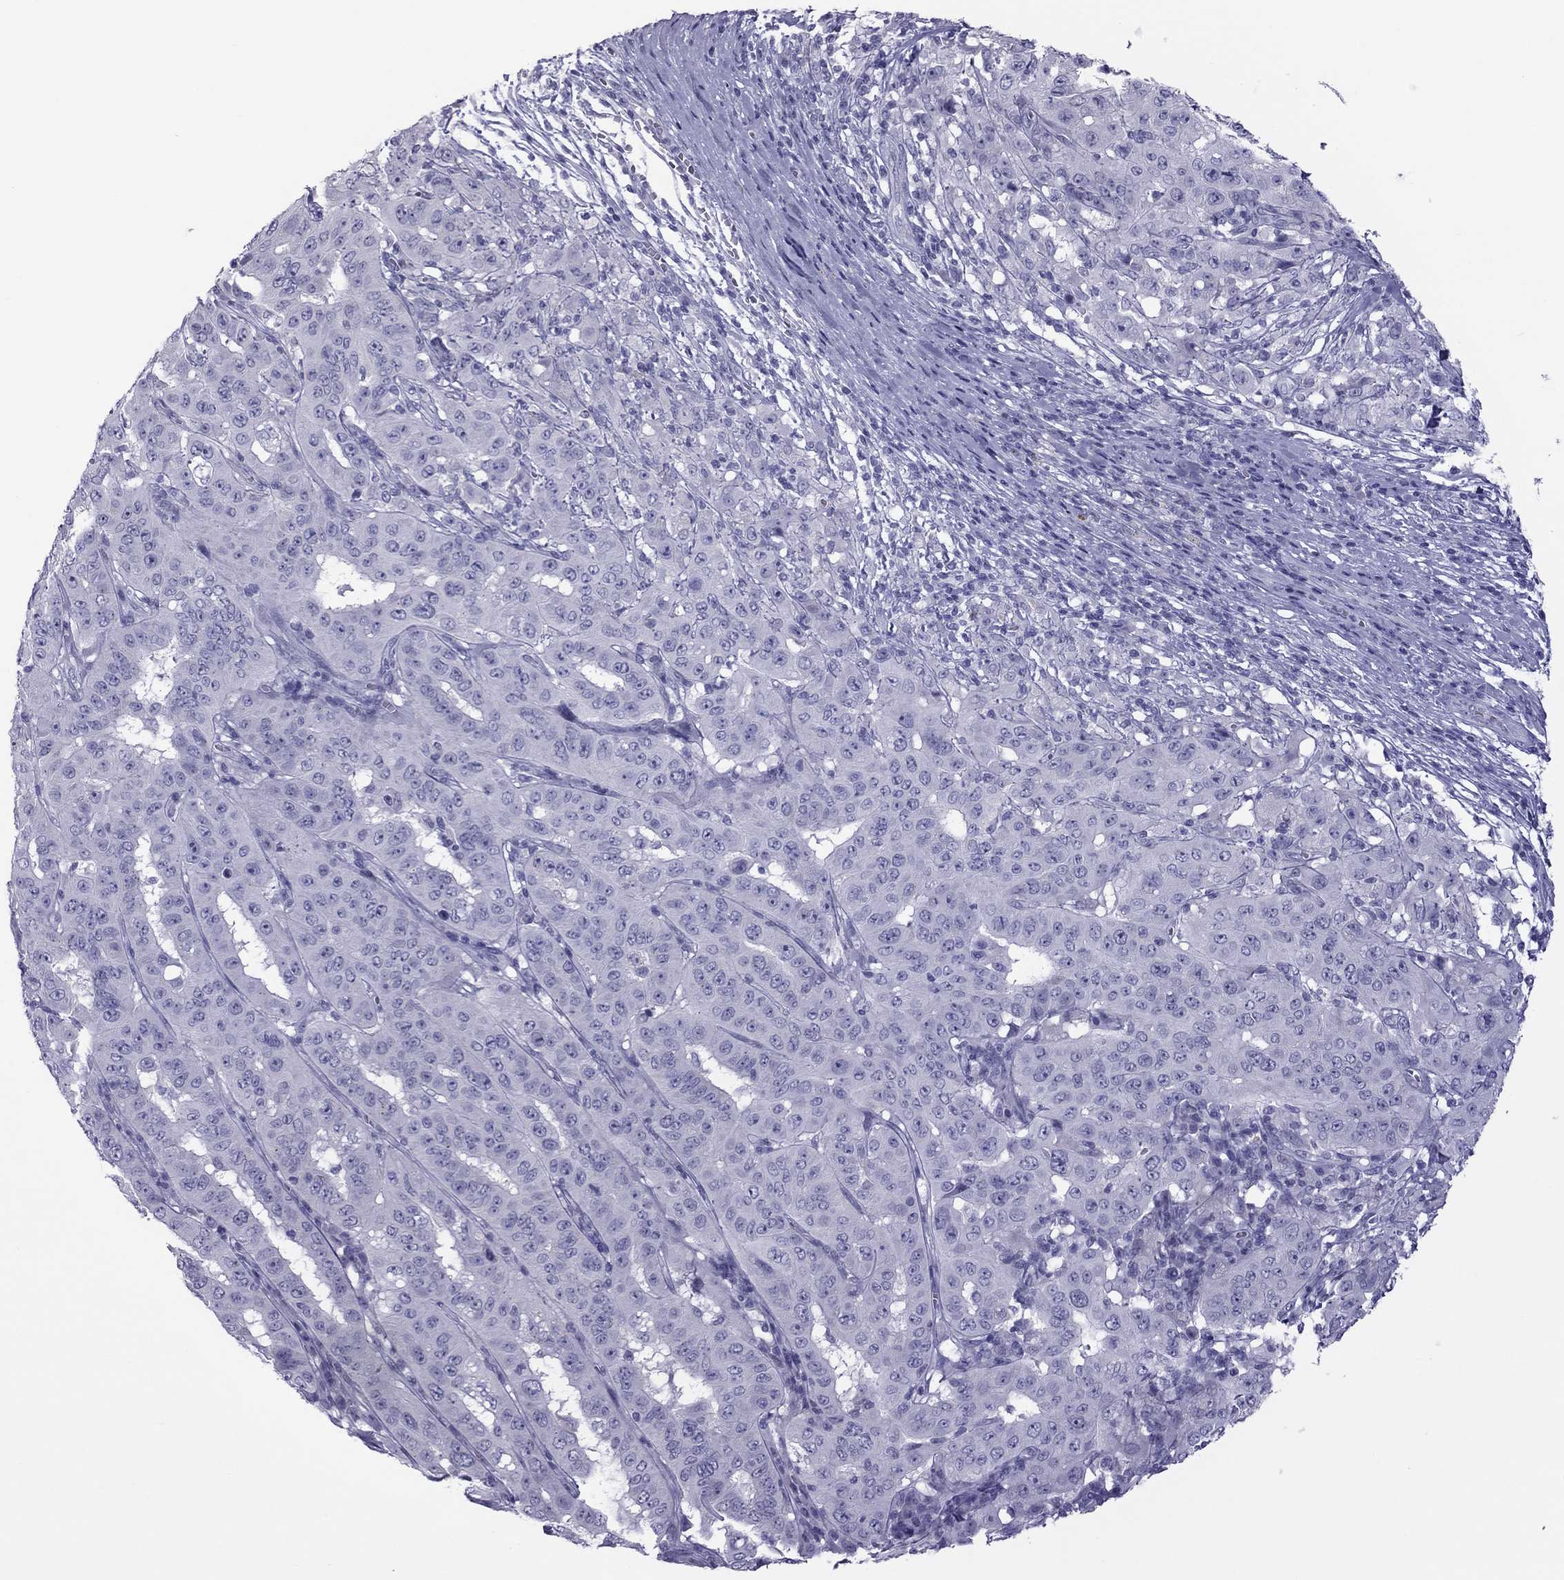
{"staining": {"intensity": "negative", "quantity": "none", "location": "none"}, "tissue": "pancreatic cancer", "cell_type": "Tumor cells", "image_type": "cancer", "snomed": [{"axis": "morphology", "description": "Adenocarcinoma, NOS"}, {"axis": "topography", "description": "Pancreas"}], "caption": "An image of pancreatic cancer stained for a protein shows no brown staining in tumor cells.", "gene": "TEX14", "patient": {"sex": "male", "age": 63}}